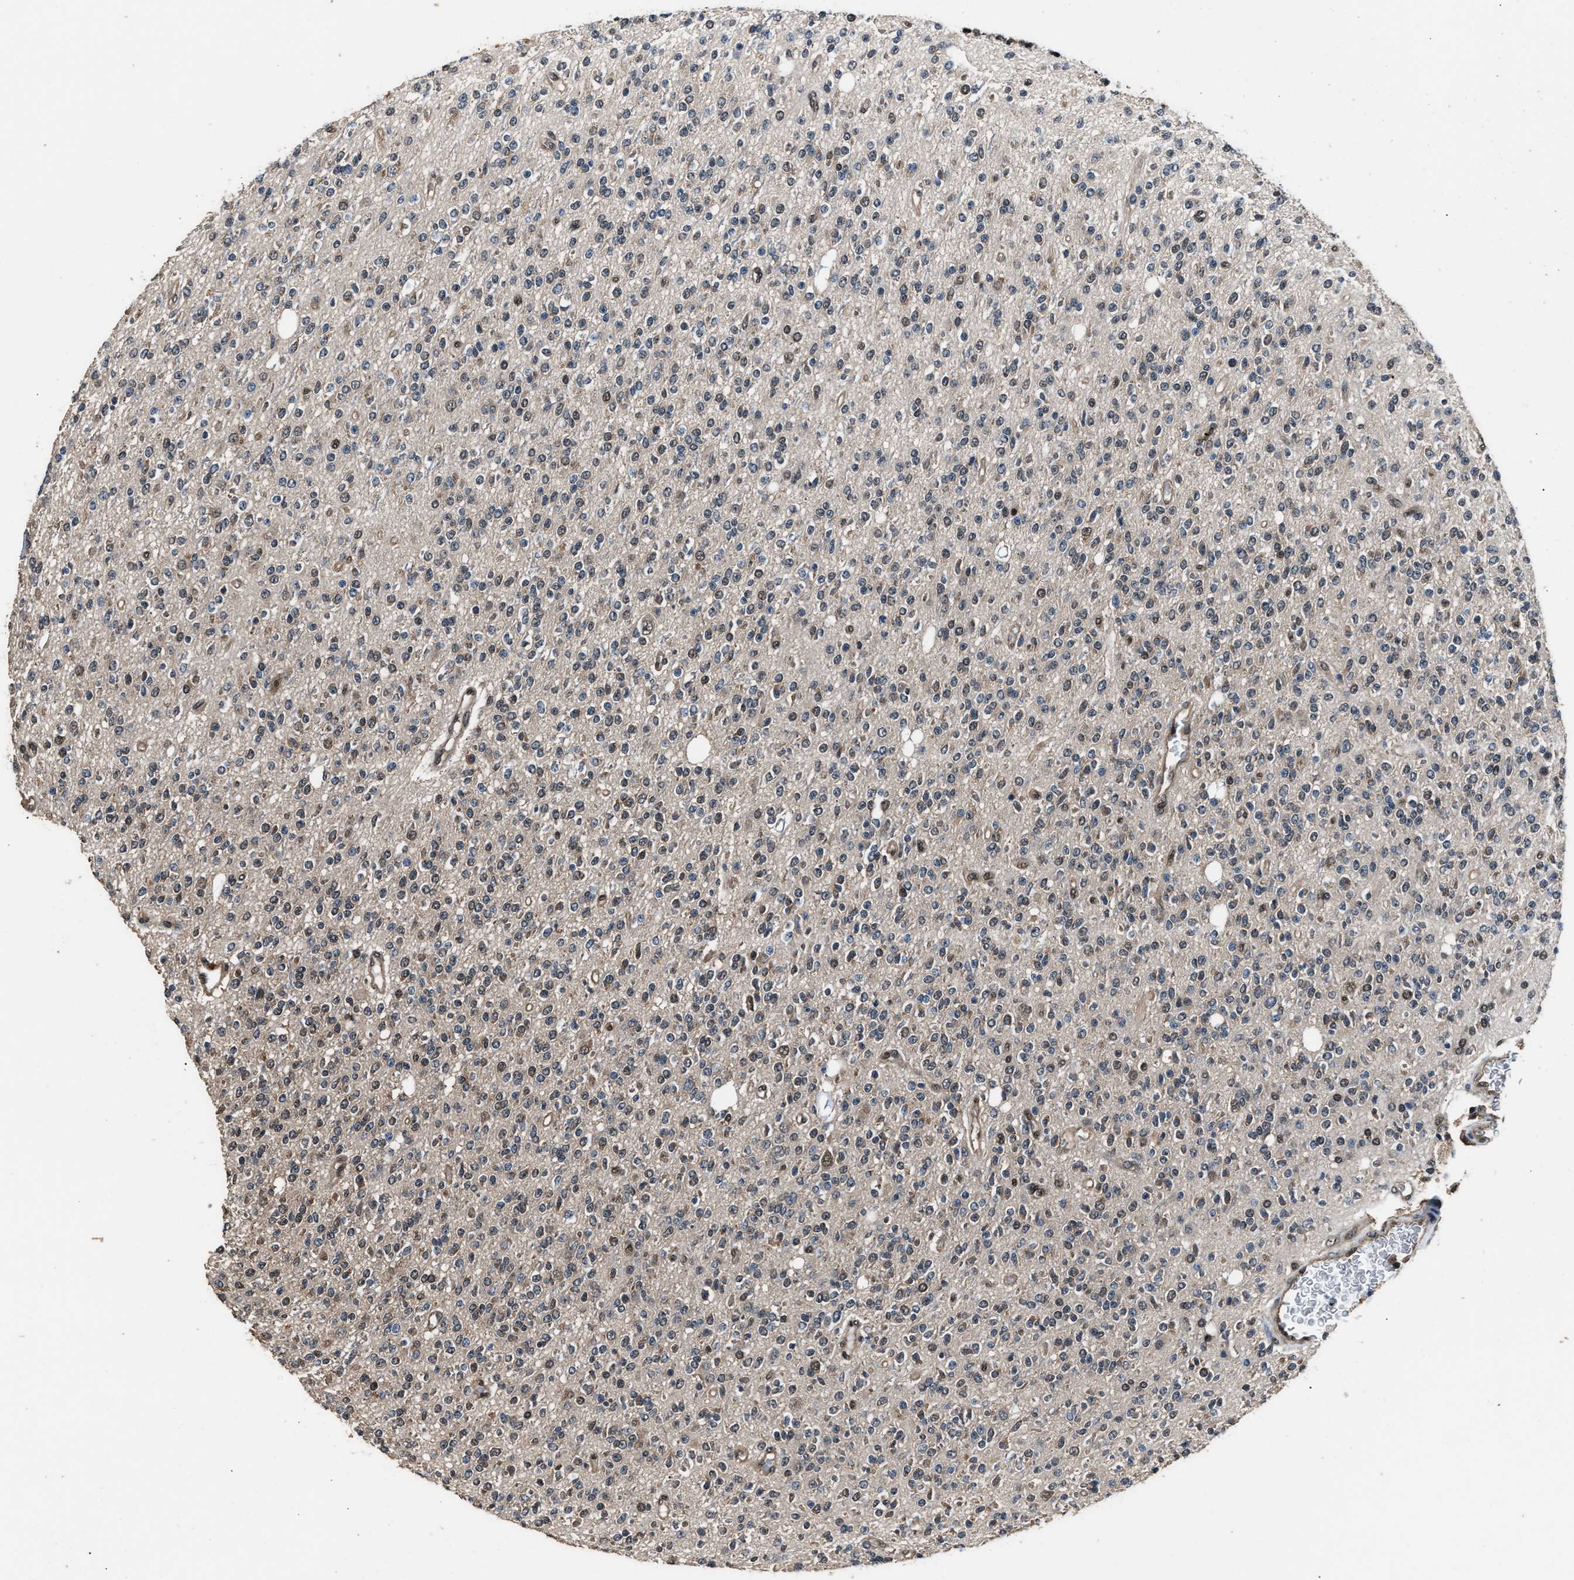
{"staining": {"intensity": "weak", "quantity": "25%-75%", "location": "nuclear"}, "tissue": "glioma", "cell_type": "Tumor cells", "image_type": "cancer", "snomed": [{"axis": "morphology", "description": "Glioma, malignant, High grade"}, {"axis": "topography", "description": "Brain"}], "caption": "A low amount of weak nuclear staining is identified in approximately 25%-75% of tumor cells in glioma tissue. Immunohistochemistry (ihc) stains the protein in brown and the nuclei are stained blue.", "gene": "DFFA", "patient": {"sex": "male", "age": 34}}